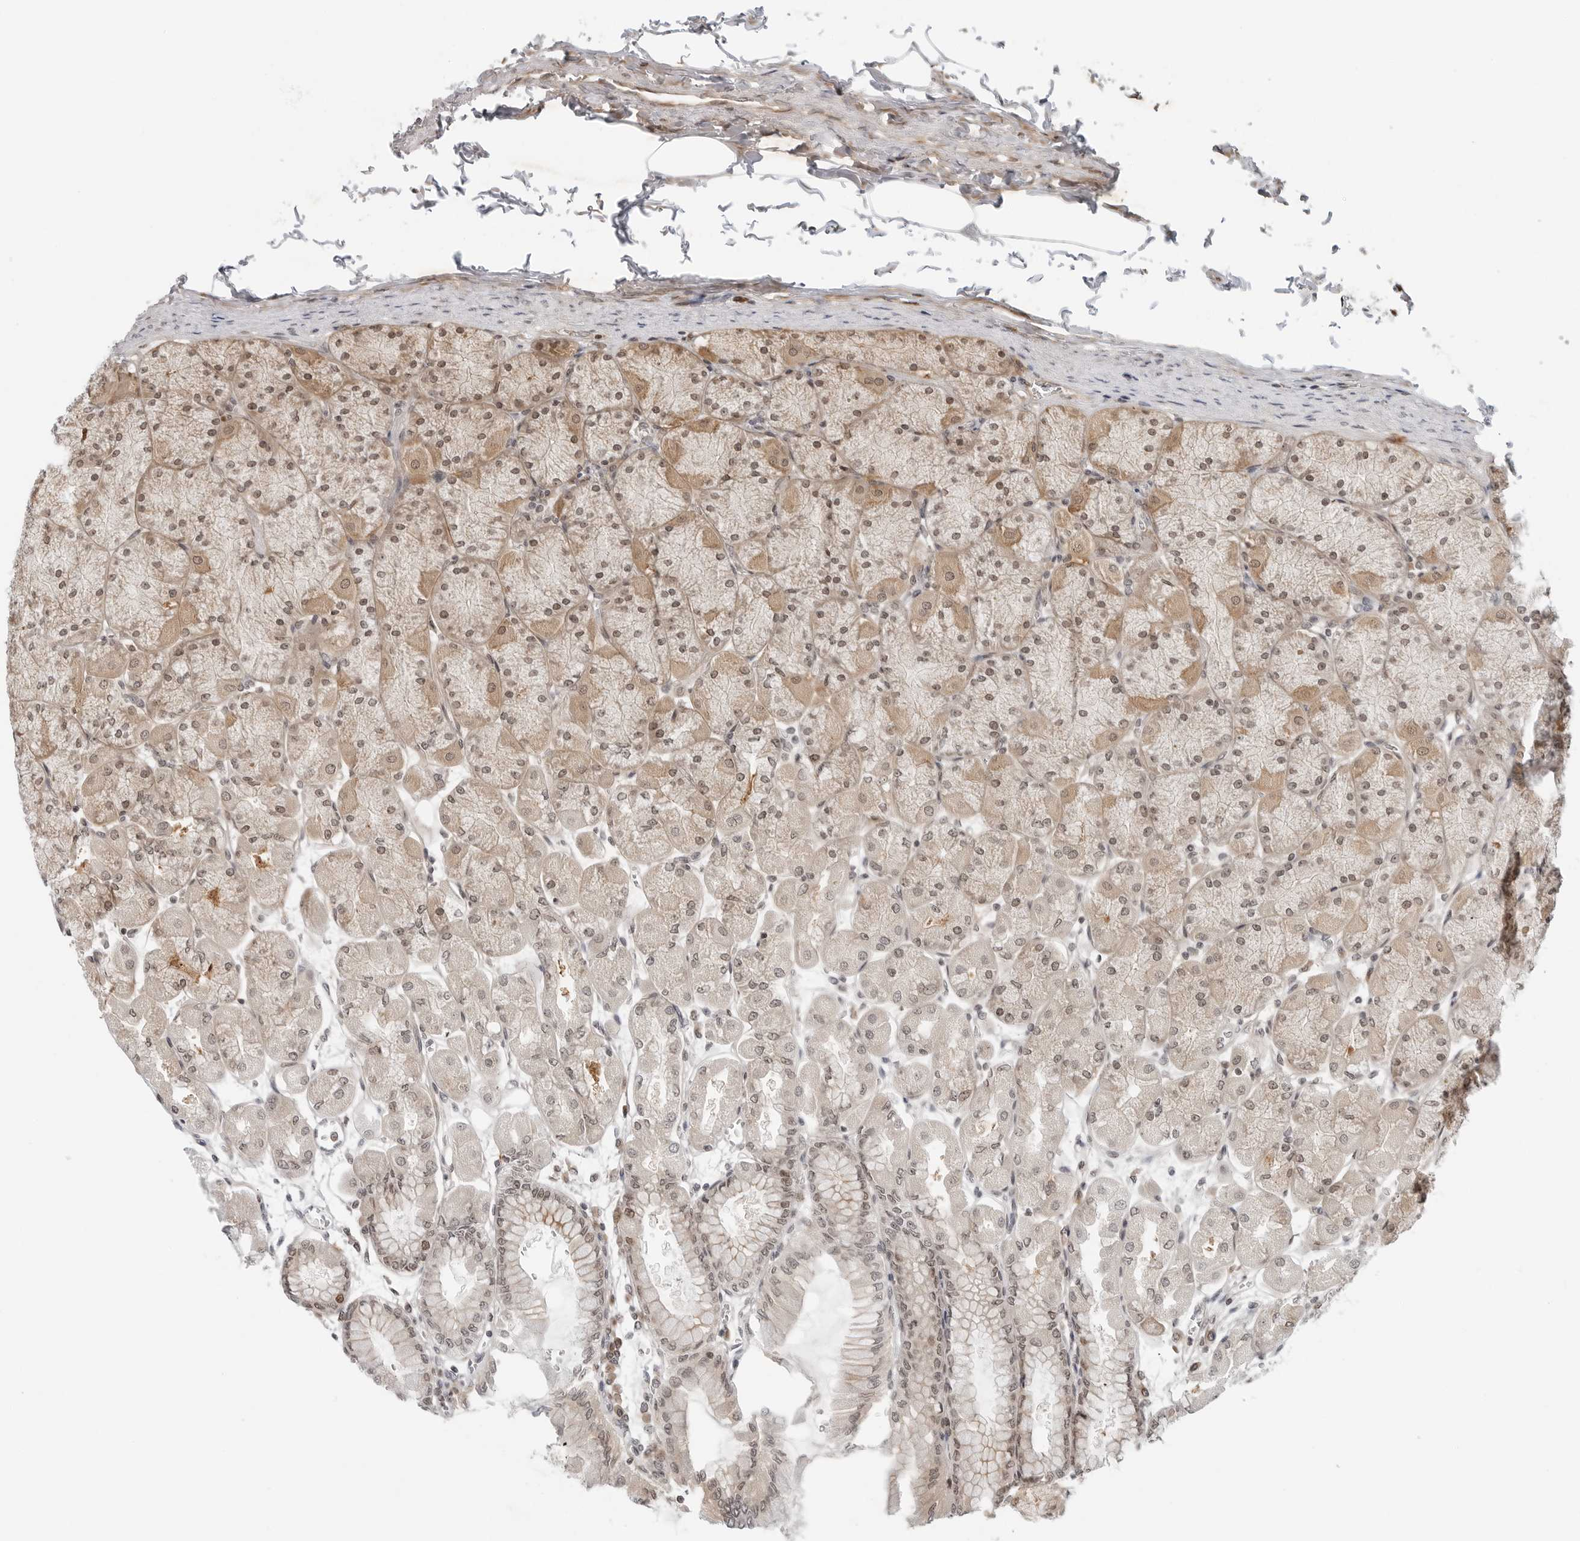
{"staining": {"intensity": "strong", "quantity": "25%-75%", "location": "cytoplasmic/membranous,nuclear"}, "tissue": "stomach", "cell_type": "Glandular cells", "image_type": "normal", "snomed": [{"axis": "morphology", "description": "Normal tissue, NOS"}, {"axis": "topography", "description": "Stomach, upper"}], "caption": "Protein staining of normal stomach exhibits strong cytoplasmic/membranous,nuclear staining in approximately 25%-75% of glandular cells. (Brightfield microscopy of DAB IHC at high magnification).", "gene": "TIPRL", "patient": {"sex": "female", "age": 56}}